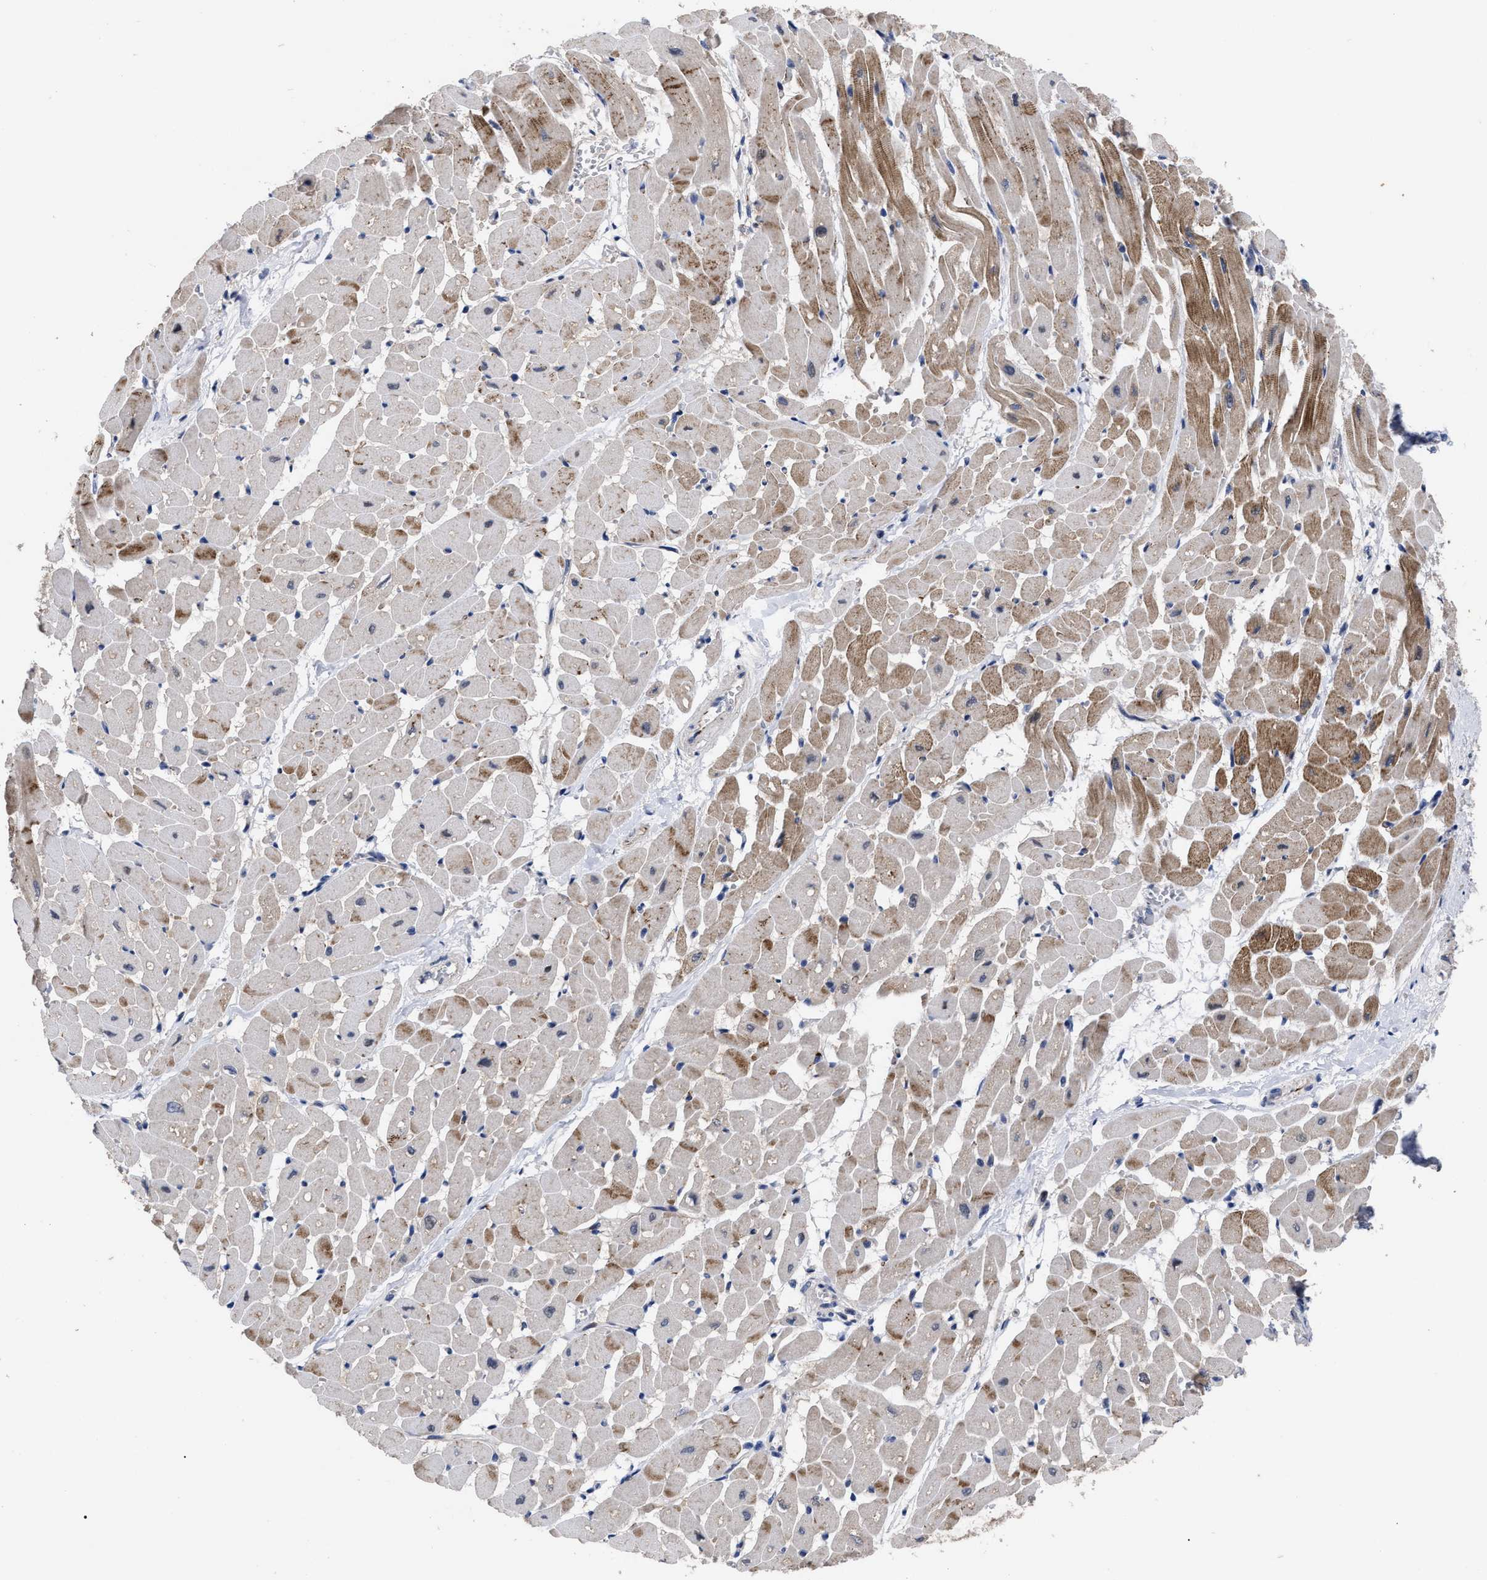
{"staining": {"intensity": "moderate", "quantity": "<25%", "location": "cytoplasmic/membranous"}, "tissue": "heart muscle", "cell_type": "Cardiomyocytes", "image_type": "normal", "snomed": [{"axis": "morphology", "description": "Normal tissue, NOS"}, {"axis": "topography", "description": "Heart"}], "caption": "Moderate cytoplasmic/membranous staining for a protein is present in about <25% of cardiomyocytes of unremarkable heart muscle using immunohistochemistry (IHC).", "gene": "CCN5", "patient": {"sex": "male", "age": 45}}